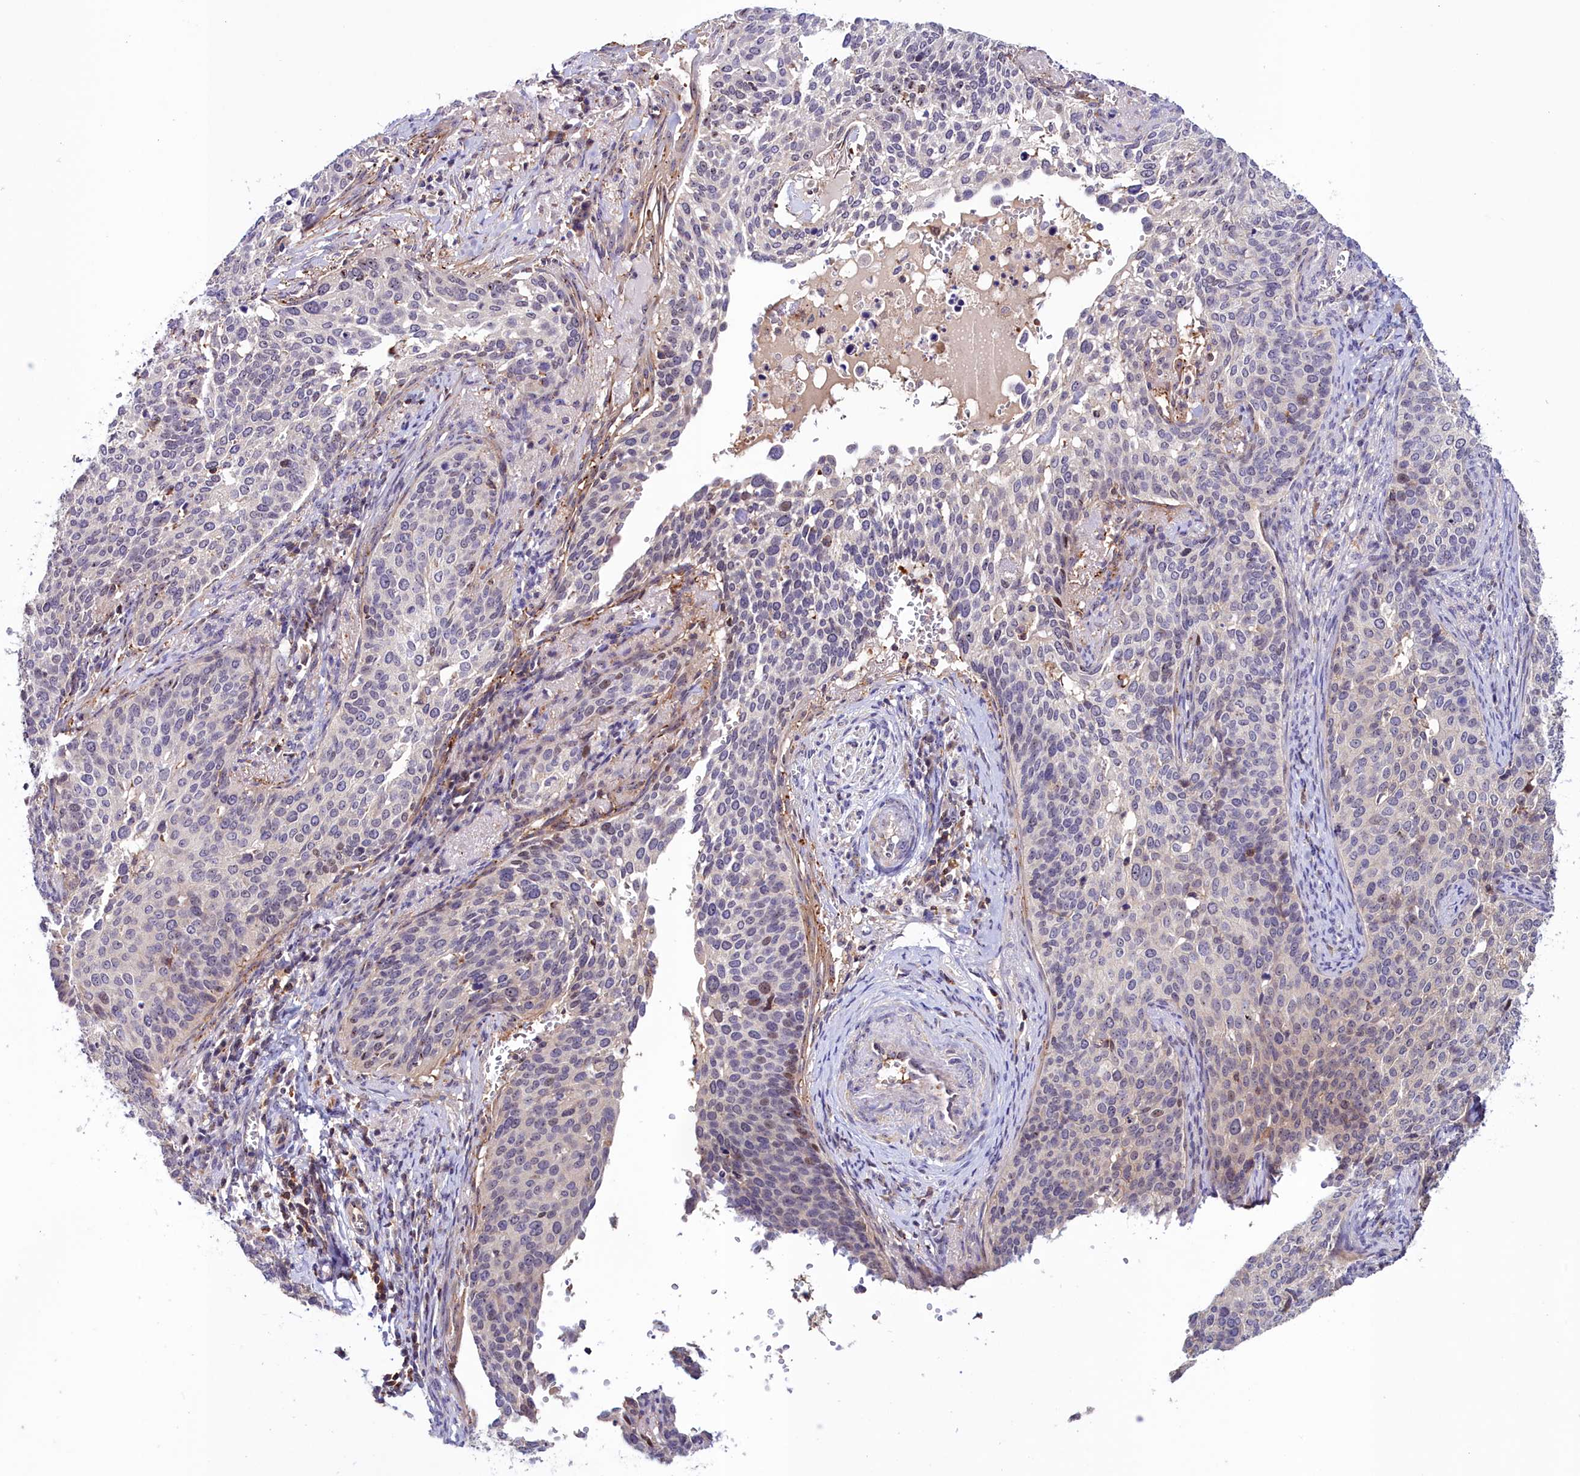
{"staining": {"intensity": "negative", "quantity": "none", "location": "none"}, "tissue": "cervical cancer", "cell_type": "Tumor cells", "image_type": "cancer", "snomed": [{"axis": "morphology", "description": "Squamous cell carcinoma, NOS"}, {"axis": "topography", "description": "Cervix"}], "caption": "Protein analysis of cervical cancer displays no significant expression in tumor cells. (Stains: DAB immunohistochemistry with hematoxylin counter stain, Microscopy: brightfield microscopy at high magnification).", "gene": "NEURL4", "patient": {"sex": "female", "age": 44}}